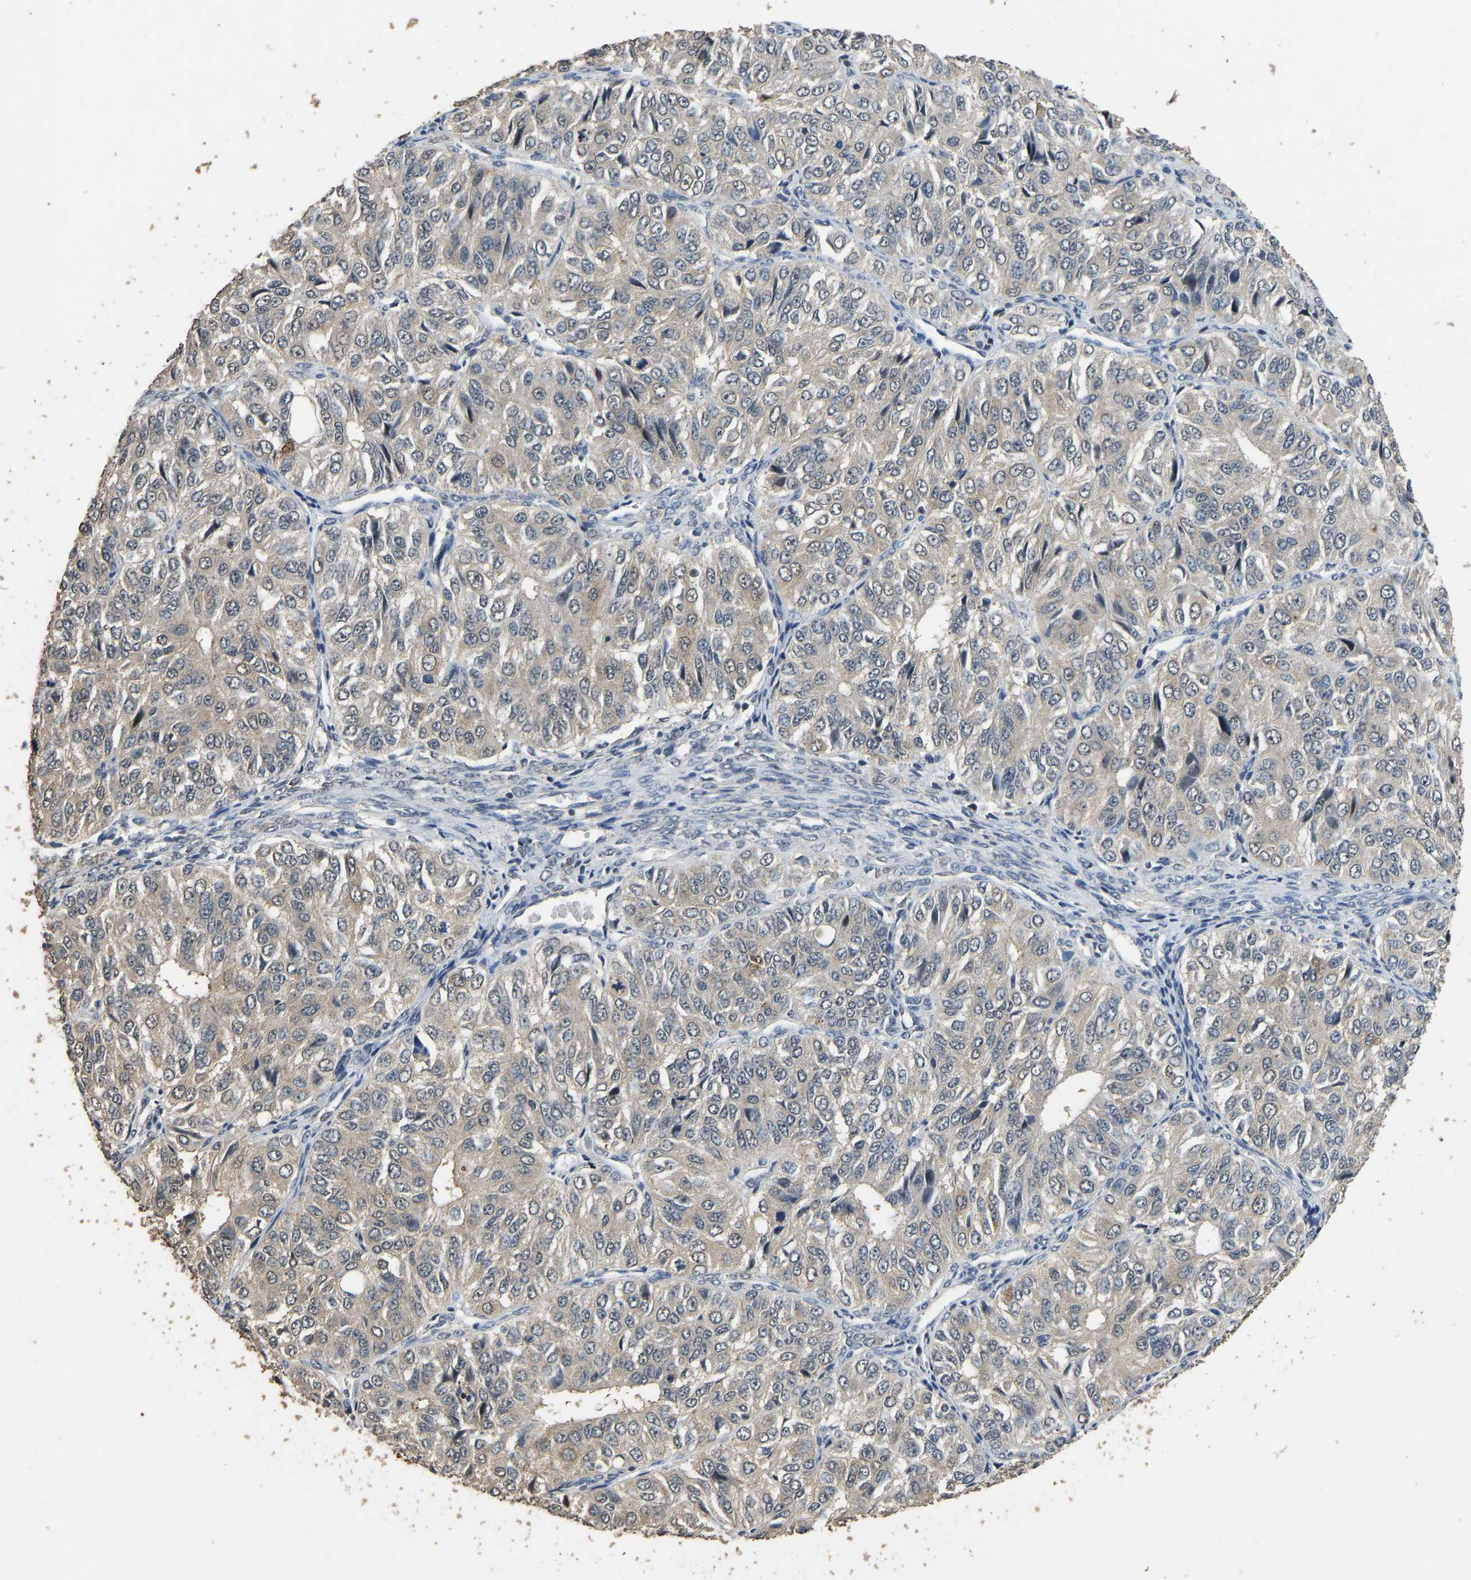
{"staining": {"intensity": "negative", "quantity": "none", "location": "none"}, "tissue": "ovarian cancer", "cell_type": "Tumor cells", "image_type": "cancer", "snomed": [{"axis": "morphology", "description": "Carcinoma, endometroid"}, {"axis": "topography", "description": "Ovary"}], "caption": "A high-resolution histopathology image shows immunohistochemistry (IHC) staining of endometroid carcinoma (ovarian), which reveals no significant staining in tumor cells.", "gene": "CIDEC", "patient": {"sex": "female", "age": 51}}